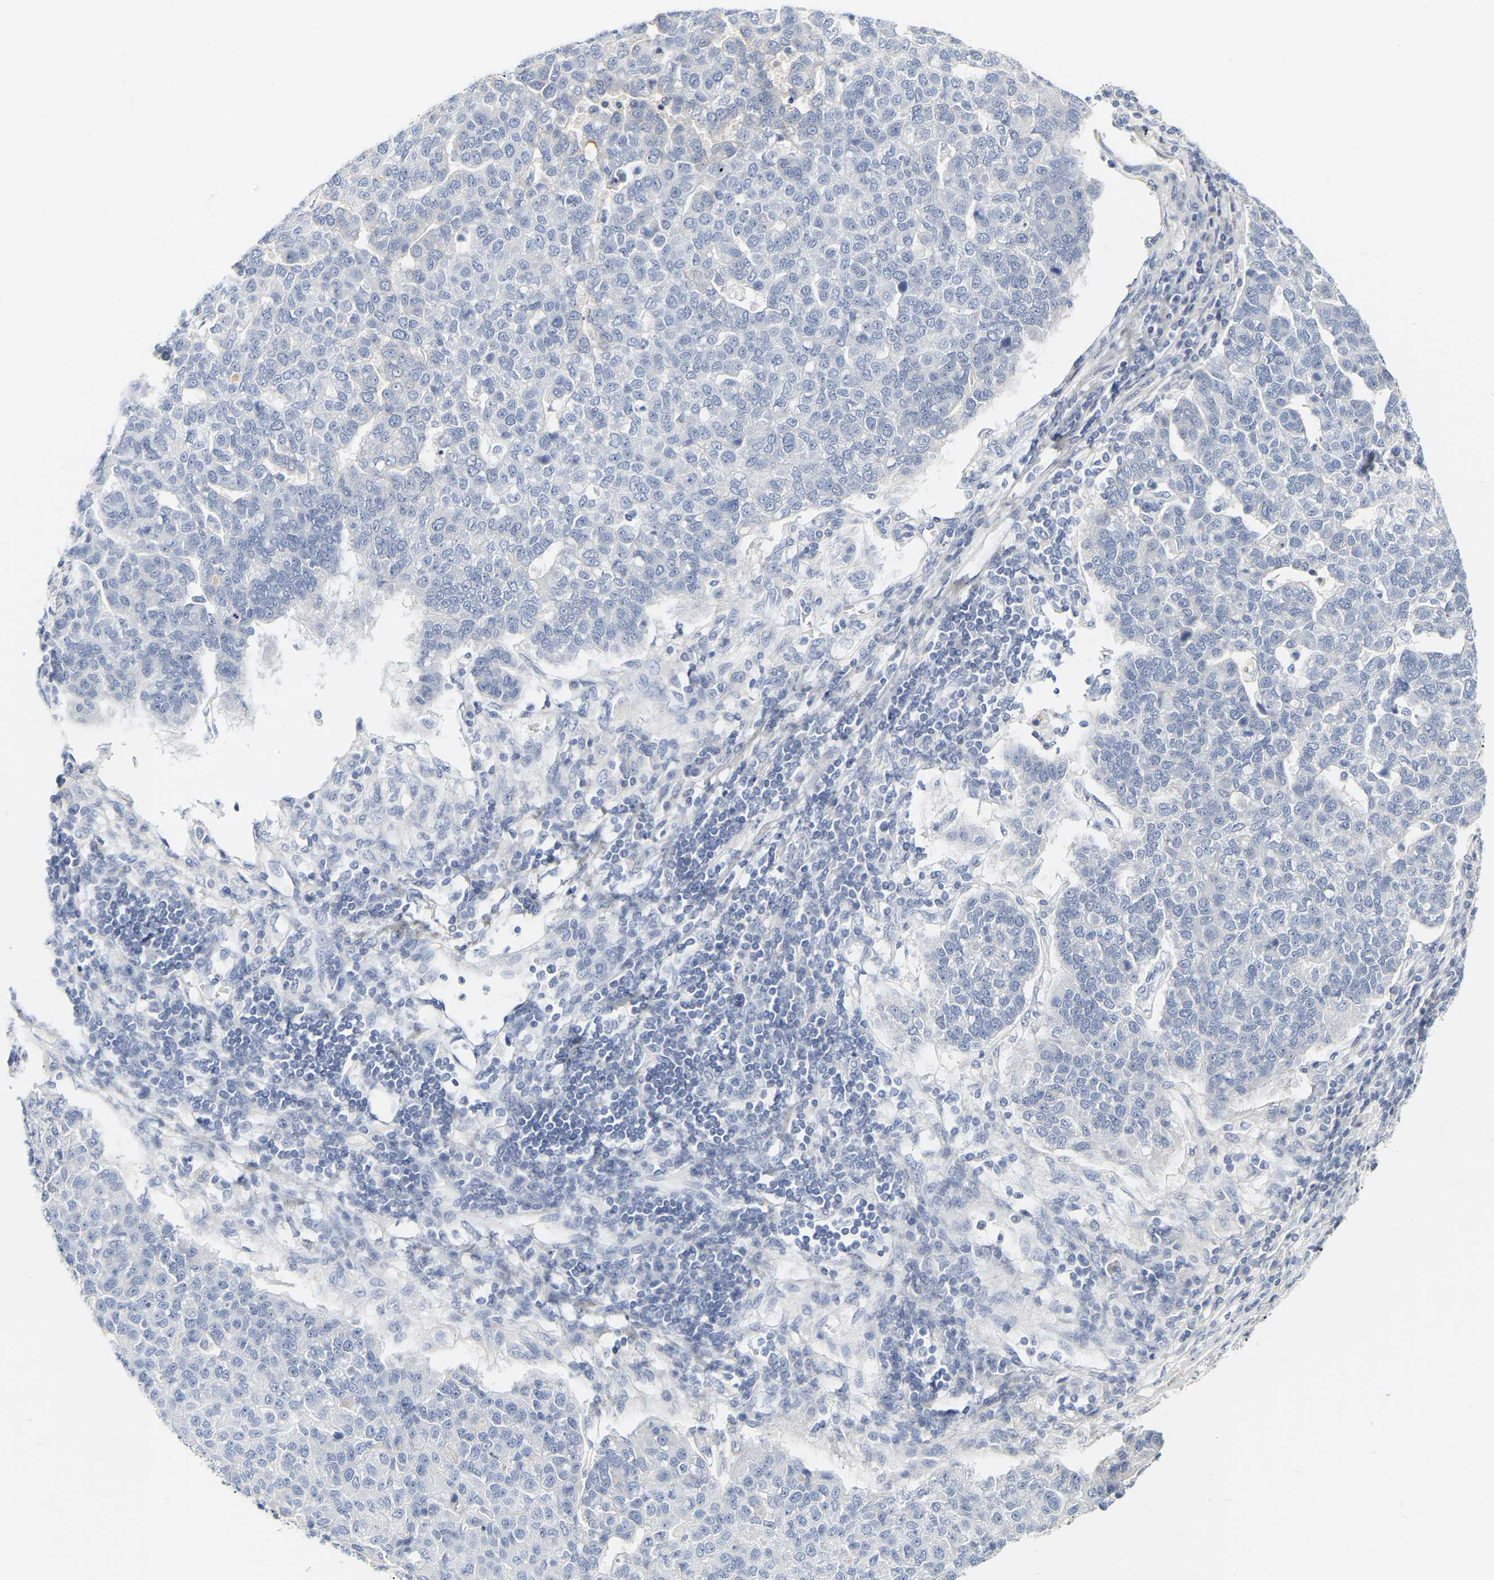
{"staining": {"intensity": "negative", "quantity": "none", "location": "none"}, "tissue": "pancreatic cancer", "cell_type": "Tumor cells", "image_type": "cancer", "snomed": [{"axis": "morphology", "description": "Adenocarcinoma, NOS"}, {"axis": "topography", "description": "Pancreas"}], "caption": "Tumor cells show no significant protein staining in pancreatic cancer.", "gene": "GNAS", "patient": {"sex": "female", "age": 61}}